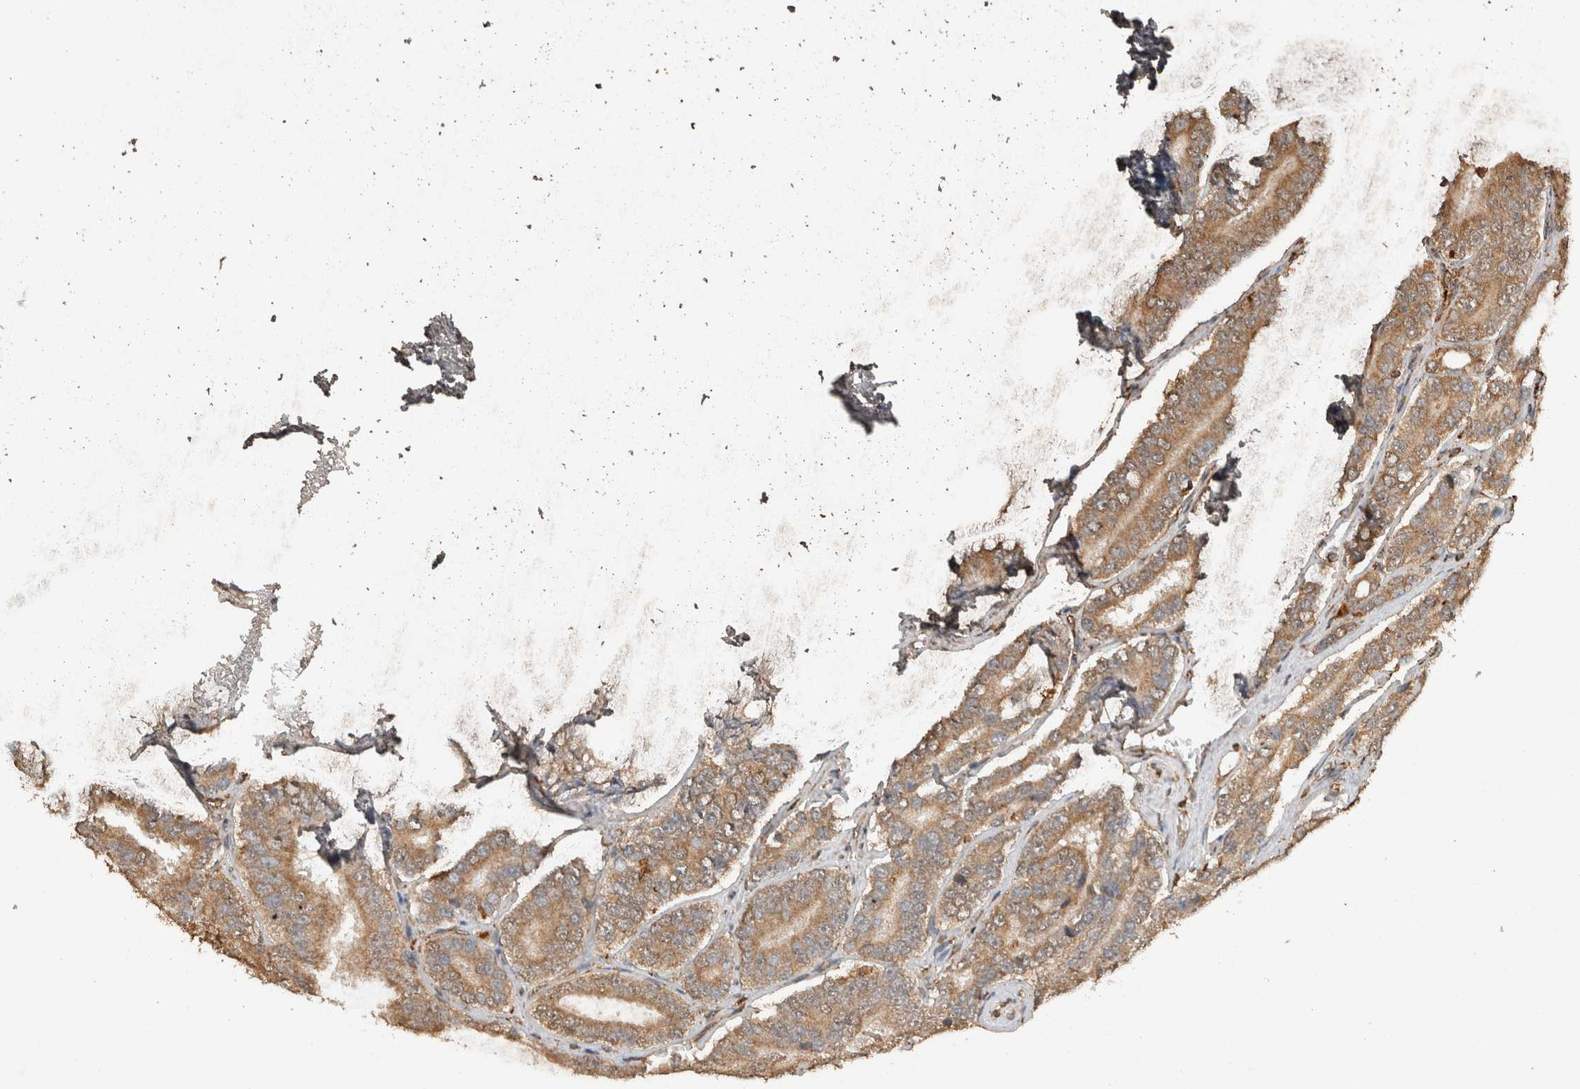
{"staining": {"intensity": "moderate", "quantity": ">75%", "location": "cytoplasmic/membranous"}, "tissue": "prostate cancer", "cell_type": "Tumor cells", "image_type": "cancer", "snomed": [{"axis": "morphology", "description": "Adenocarcinoma, High grade"}, {"axis": "topography", "description": "Prostate"}], "caption": "Immunohistochemical staining of prostate high-grade adenocarcinoma displays medium levels of moderate cytoplasmic/membranous protein expression in about >75% of tumor cells.", "gene": "ERAP1", "patient": {"sex": "male", "age": 56}}